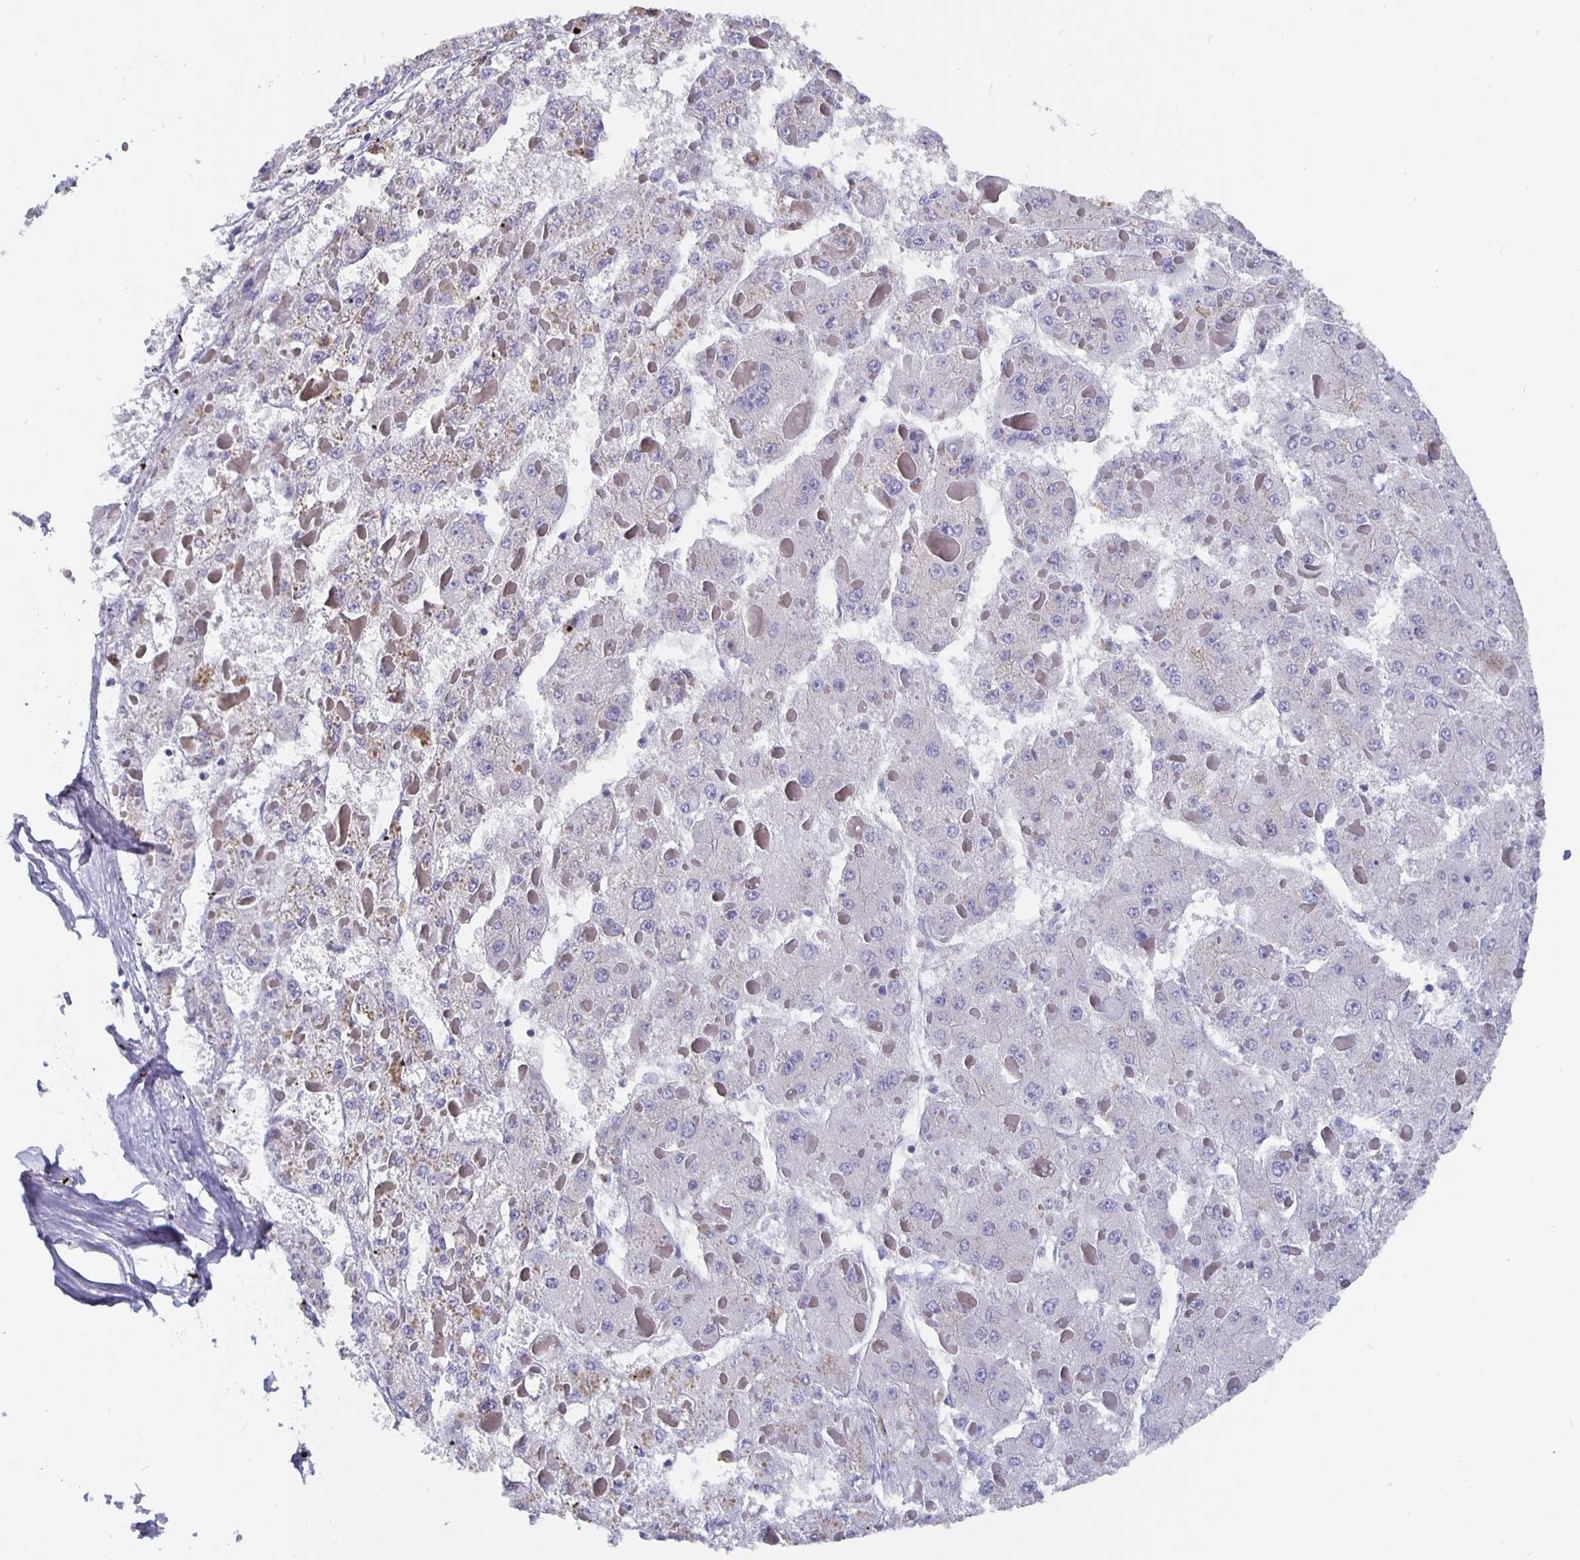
{"staining": {"intensity": "negative", "quantity": "none", "location": "none"}, "tissue": "liver cancer", "cell_type": "Tumor cells", "image_type": "cancer", "snomed": [{"axis": "morphology", "description": "Carcinoma, Hepatocellular, NOS"}, {"axis": "topography", "description": "Liver"}], "caption": "Liver hepatocellular carcinoma stained for a protein using immunohistochemistry (IHC) exhibits no expression tumor cells.", "gene": "CFAP74", "patient": {"sex": "female", "age": 73}}